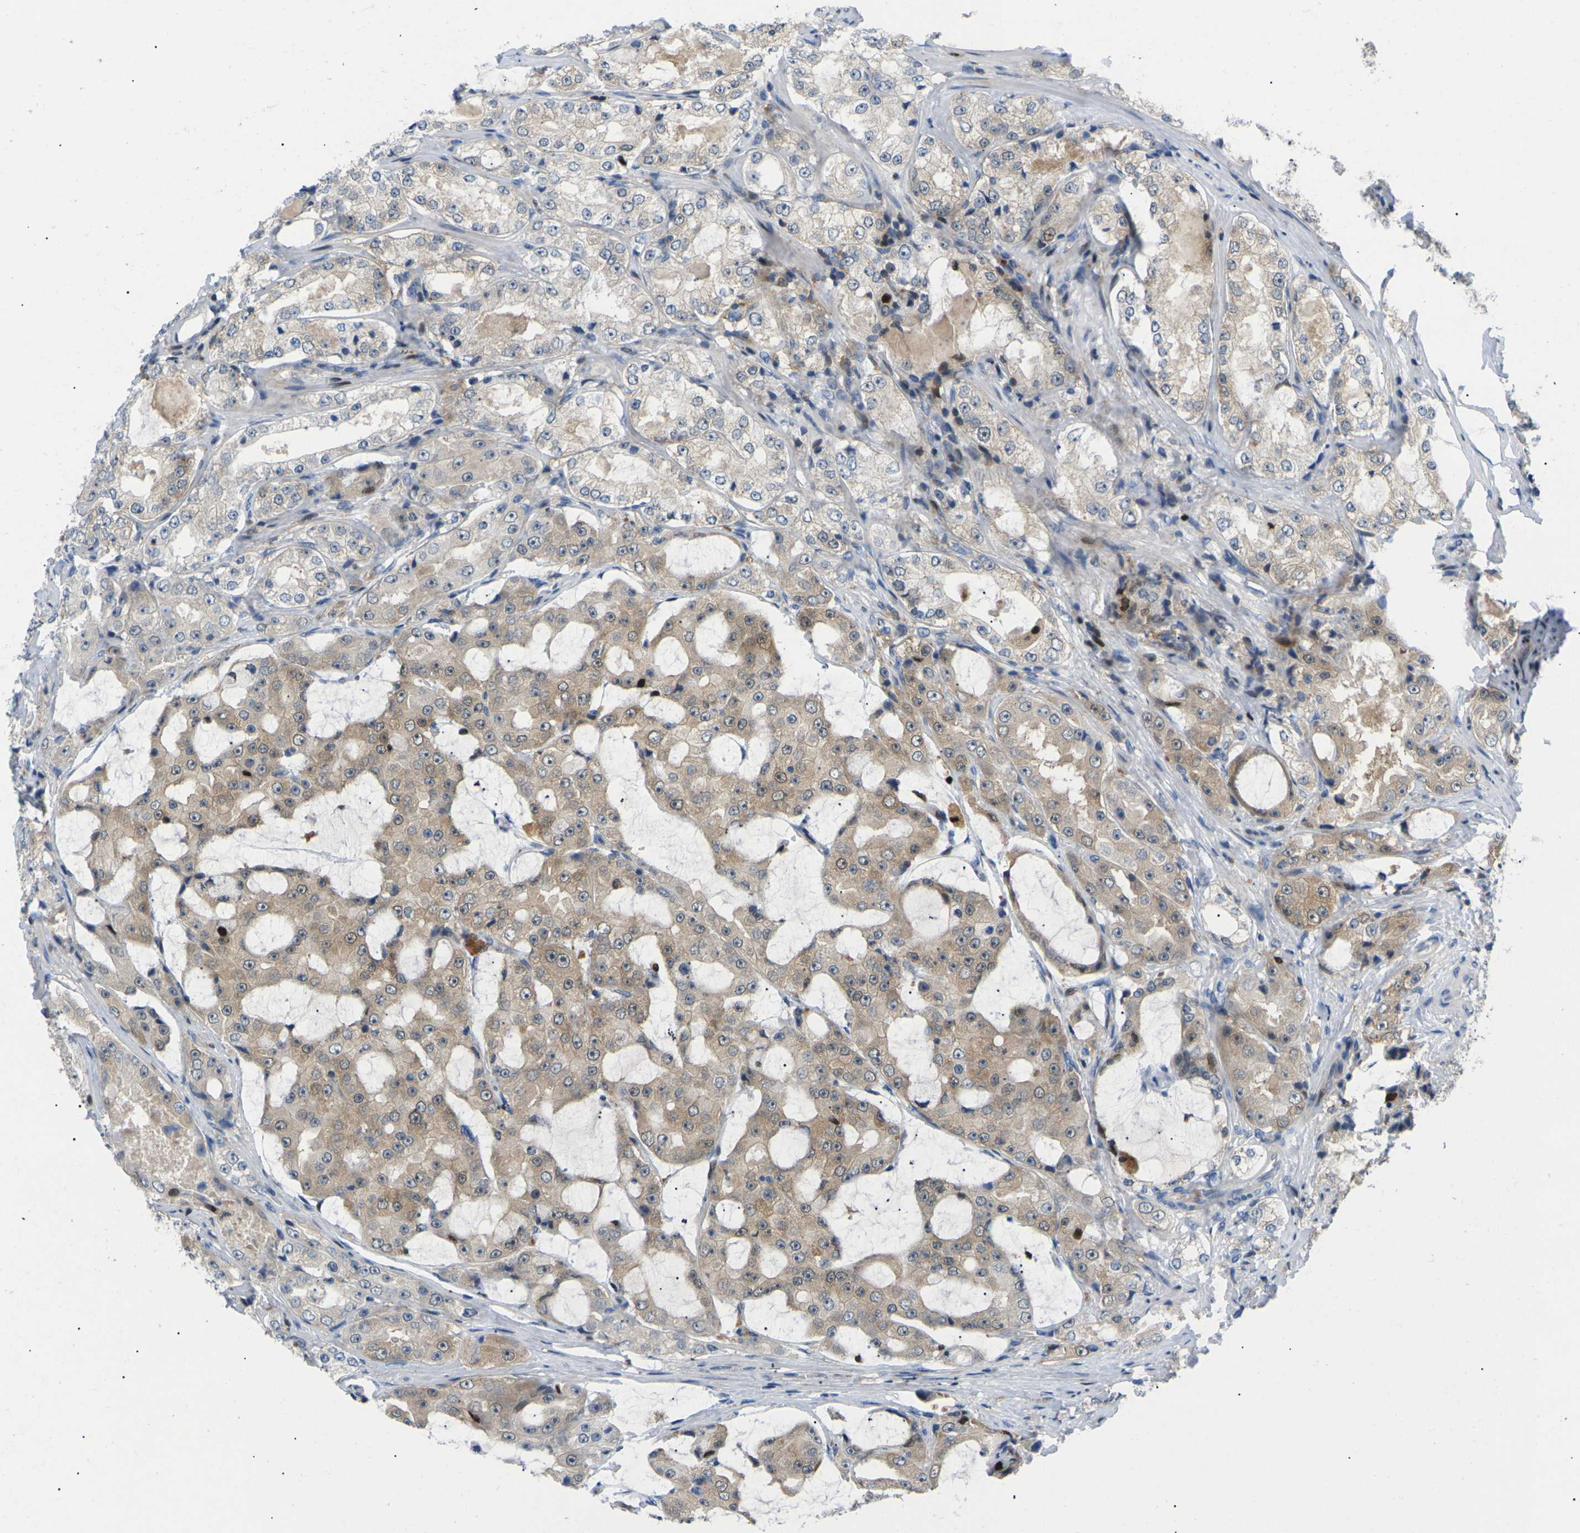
{"staining": {"intensity": "moderate", "quantity": ">75%", "location": "cytoplasmic/membranous,nuclear"}, "tissue": "prostate cancer", "cell_type": "Tumor cells", "image_type": "cancer", "snomed": [{"axis": "morphology", "description": "Adenocarcinoma, High grade"}, {"axis": "topography", "description": "Prostate"}], "caption": "A high-resolution micrograph shows immunohistochemistry staining of prostate cancer (adenocarcinoma (high-grade)), which exhibits moderate cytoplasmic/membranous and nuclear staining in approximately >75% of tumor cells.", "gene": "RPS6KA3", "patient": {"sex": "male", "age": 73}}